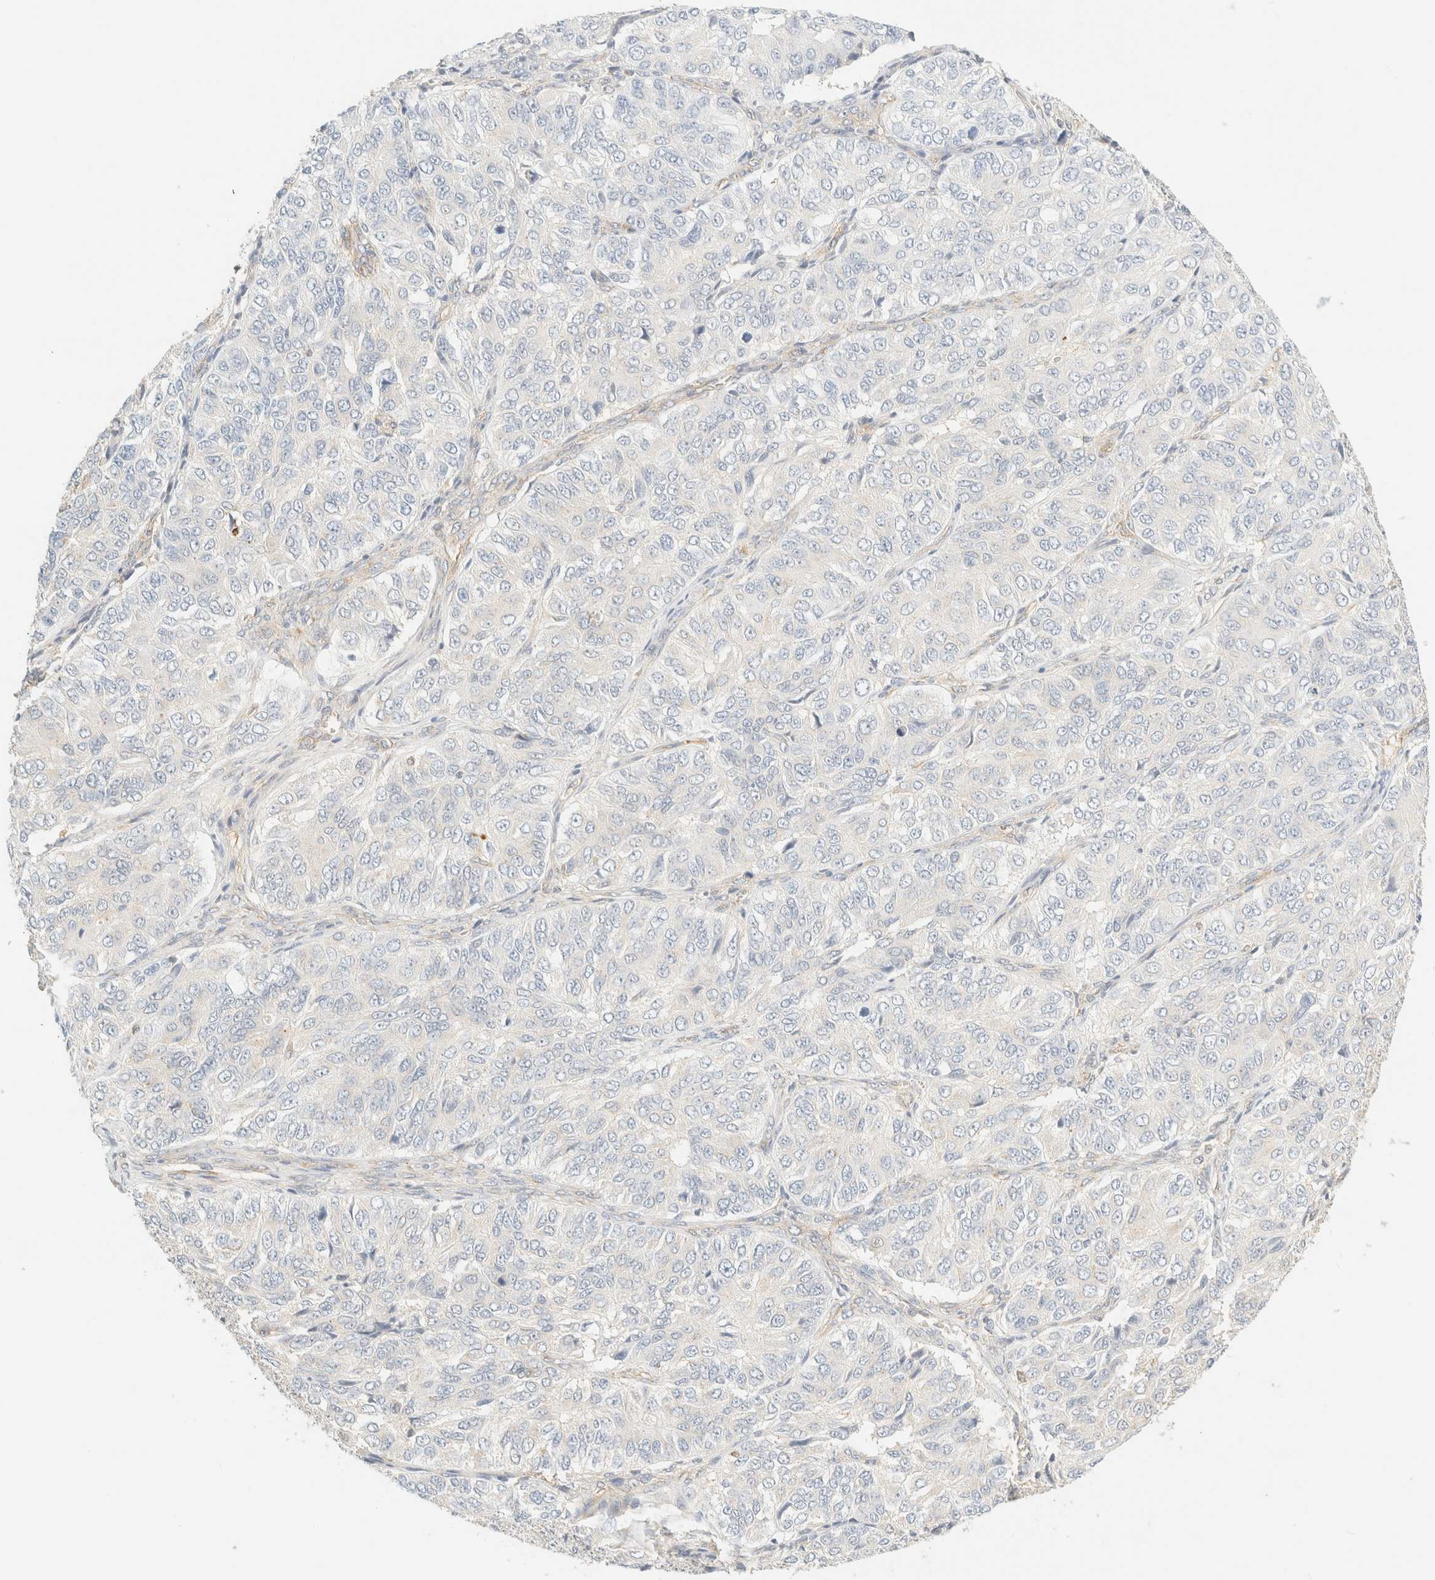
{"staining": {"intensity": "negative", "quantity": "none", "location": "none"}, "tissue": "ovarian cancer", "cell_type": "Tumor cells", "image_type": "cancer", "snomed": [{"axis": "morphology", "description": "Carcinoma, endometroid"}, {"axis": "topography", "description": "Ovary"}], "caption": "DAB immunohistochemical staining of human ovarian cancer displays no significant expression in tumor cells.", "gene": "FHOD1", "patient": {"sex": "female", "age": 51}}